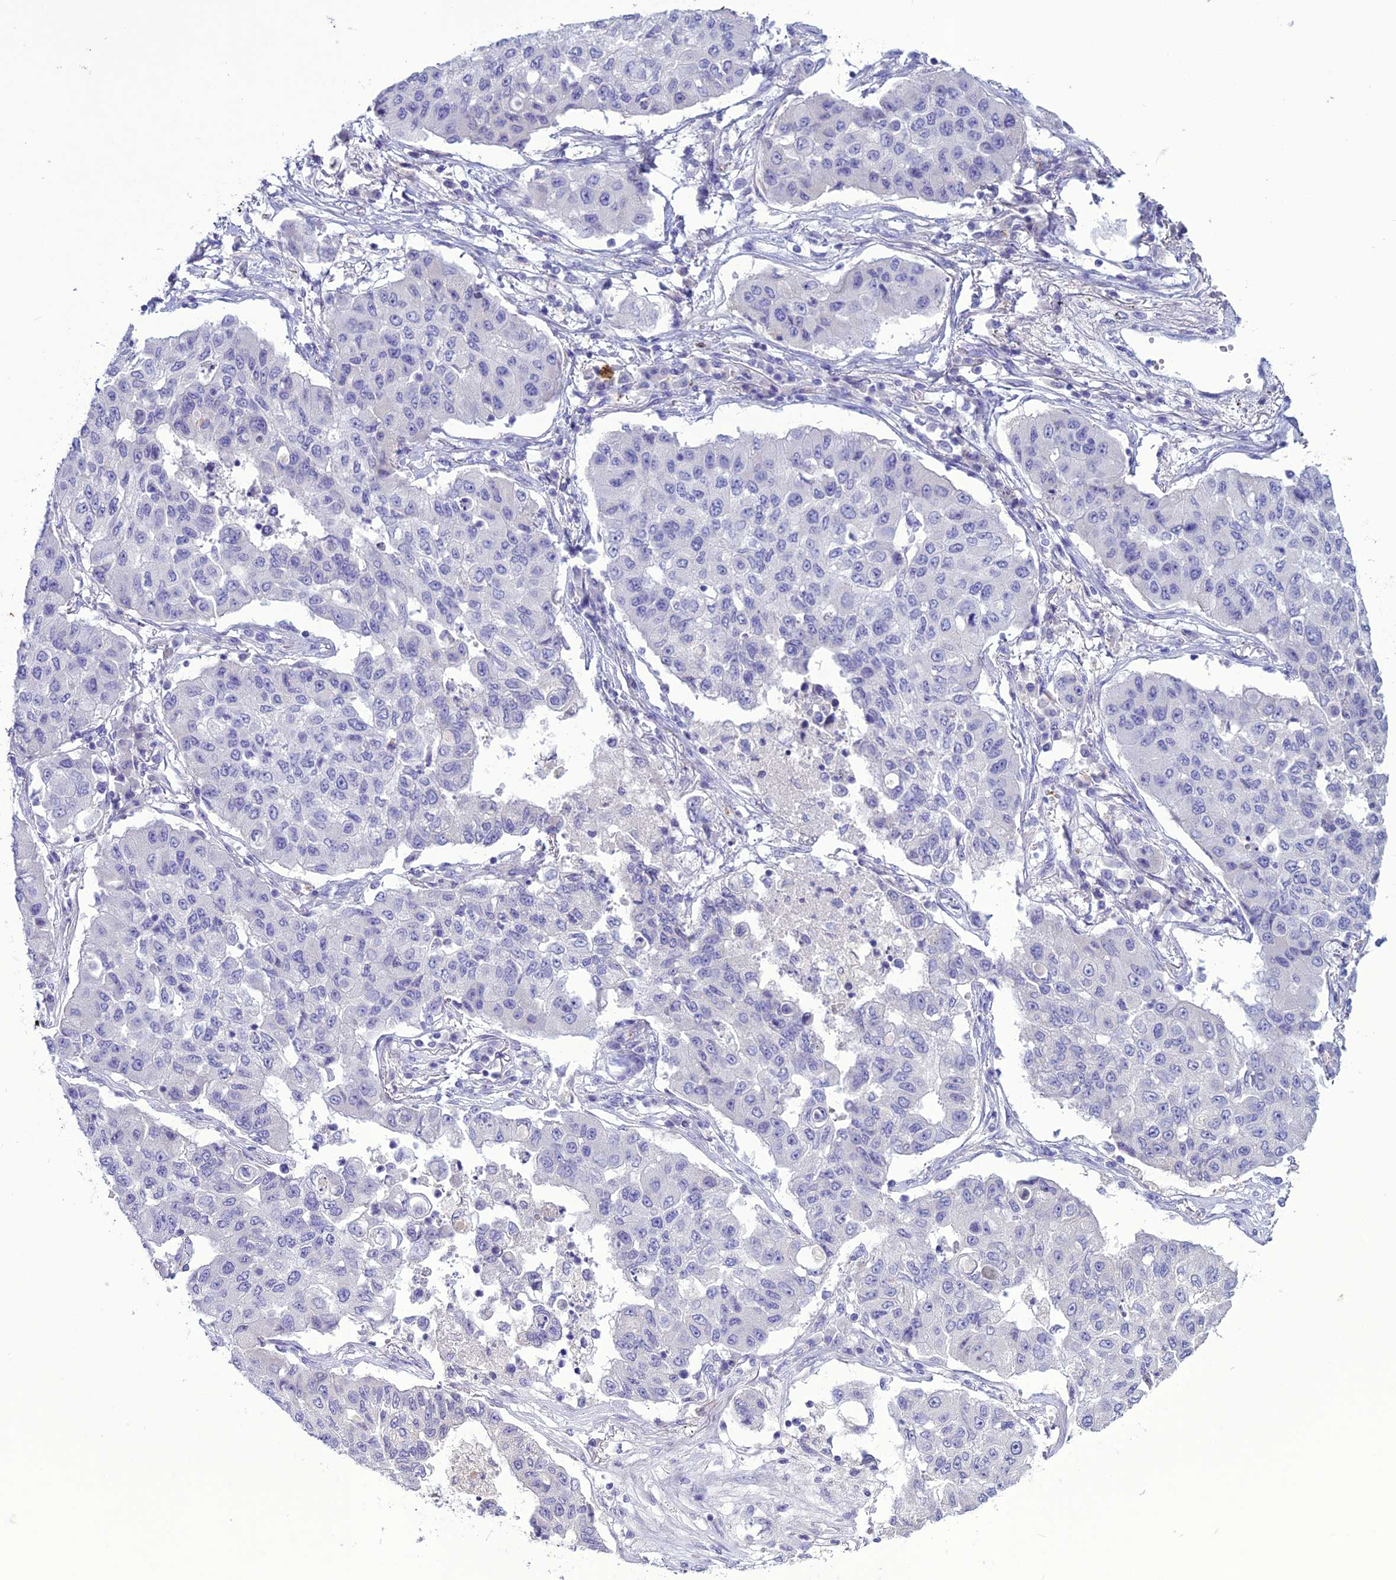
{"staining": {"intensity": "negative", "quantity": "none", "location": "none"}, "tissue": "lung cancer", "cell_type": "Tumor cells", "image_type": "cancer", "snomed": [{"axis": "morphology", "description": "Squamous cell carcinoma, NOS"}, {"axis": "topography", "description": "Lung"}], "caption": "The IHC photomicrograph has no significant staining in tumor cells of lung cancer (squamous cell carcinoma) tissue.", "gene": "CLEC2L", "patient": {"sex": "male", "age": 74}}